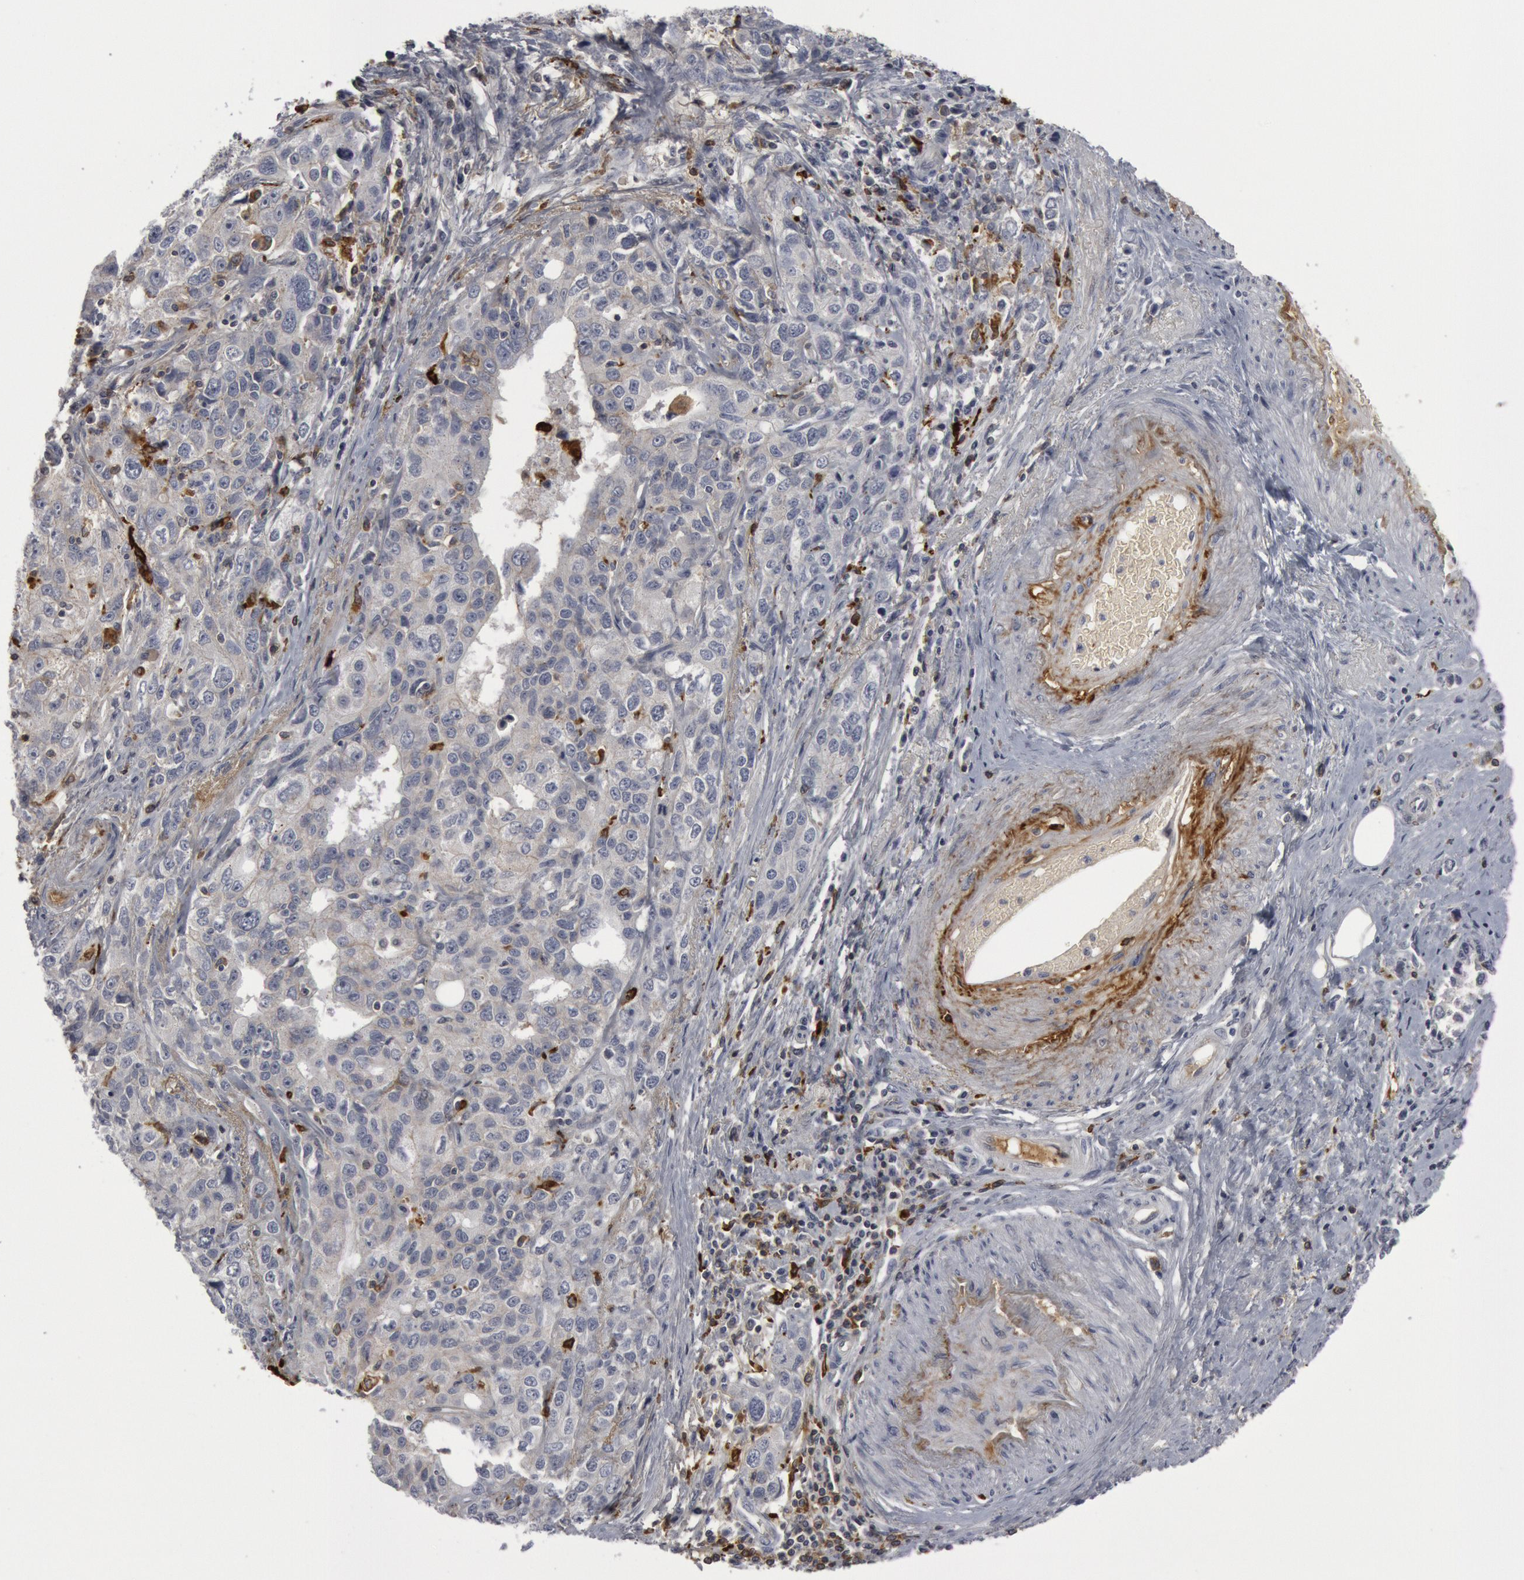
{"staining": {"intensity": "negative", "quantity": "none", "location": "none"}, "tissue": "stomach cancer", "cell_type": "Tumor cells", "image_type": "cancer", "snomed": [{"axis": "morphology", "description": "Adenocarcinoma, NOS"}, {"axis": "topography", "description": "Stomach, upper"}], "caption": "High power microscopy histopathology image of an IHC image of stomach cancer, revealing no significant staining in tumor cells.", "gene": "C1QC", "patient": {"sex": "male", "age": 76}}